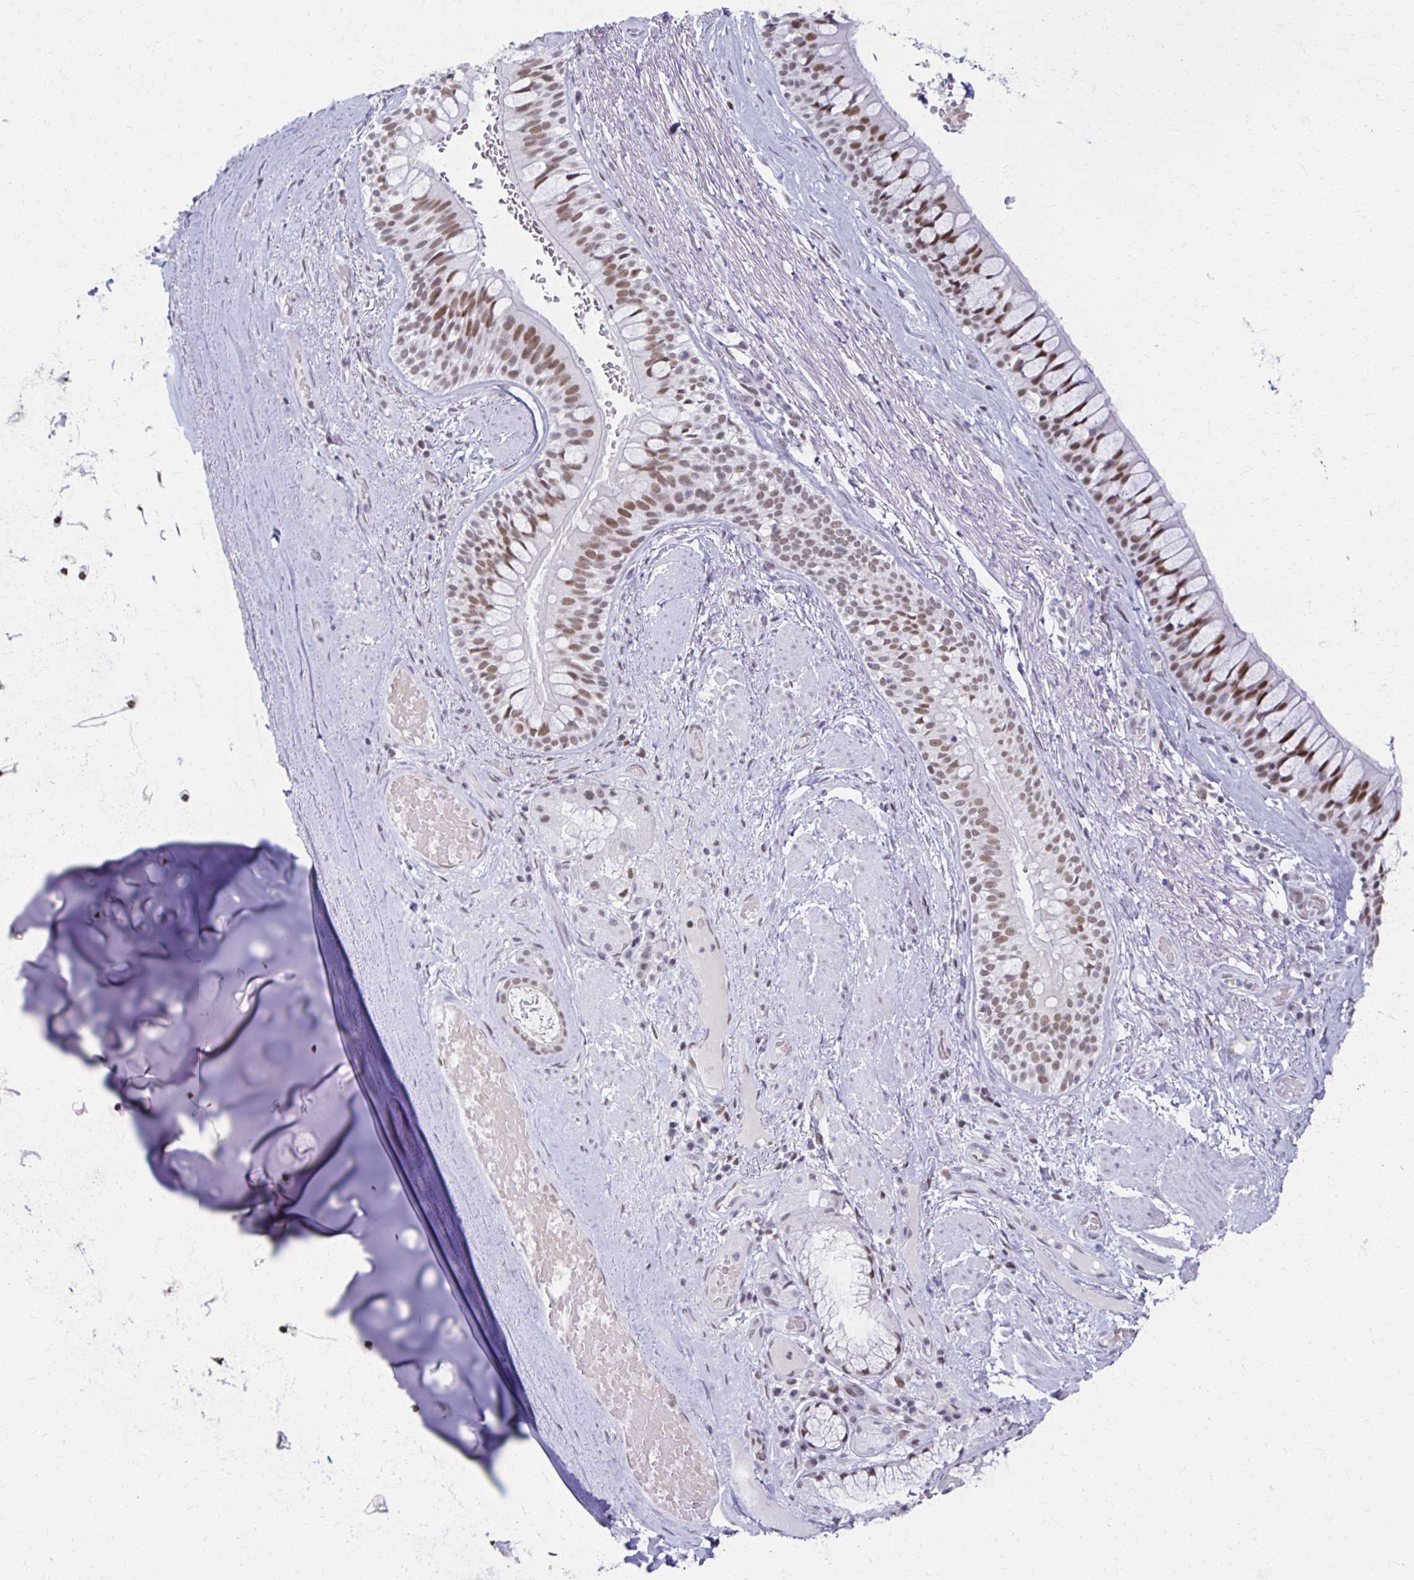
{"staining": {"intensity": "negative", "quantity": "none", "location": "none"}, "tissue": "adipose tissue", "cell_type": "Adipocytes", "image_type": "normal", "snomed": [{"axis": "morphology", "description": "Normal tissue, NOS"}, {"axis": "topography", "description": "Cartilage tissue"}, {"axis": "topography", "description": "Bronchus"}], "caption": "High magnification brightfield microscopy of benign adipose tissue stained with DAB (brown) and counterstained with hematoxylin (blue): adipocytes show no significant staining. (DAB IHC visualized using brightfield microscopy, high magnification).", "gene": "IRF7", "patient": {"sex": "male", "age": 64}}